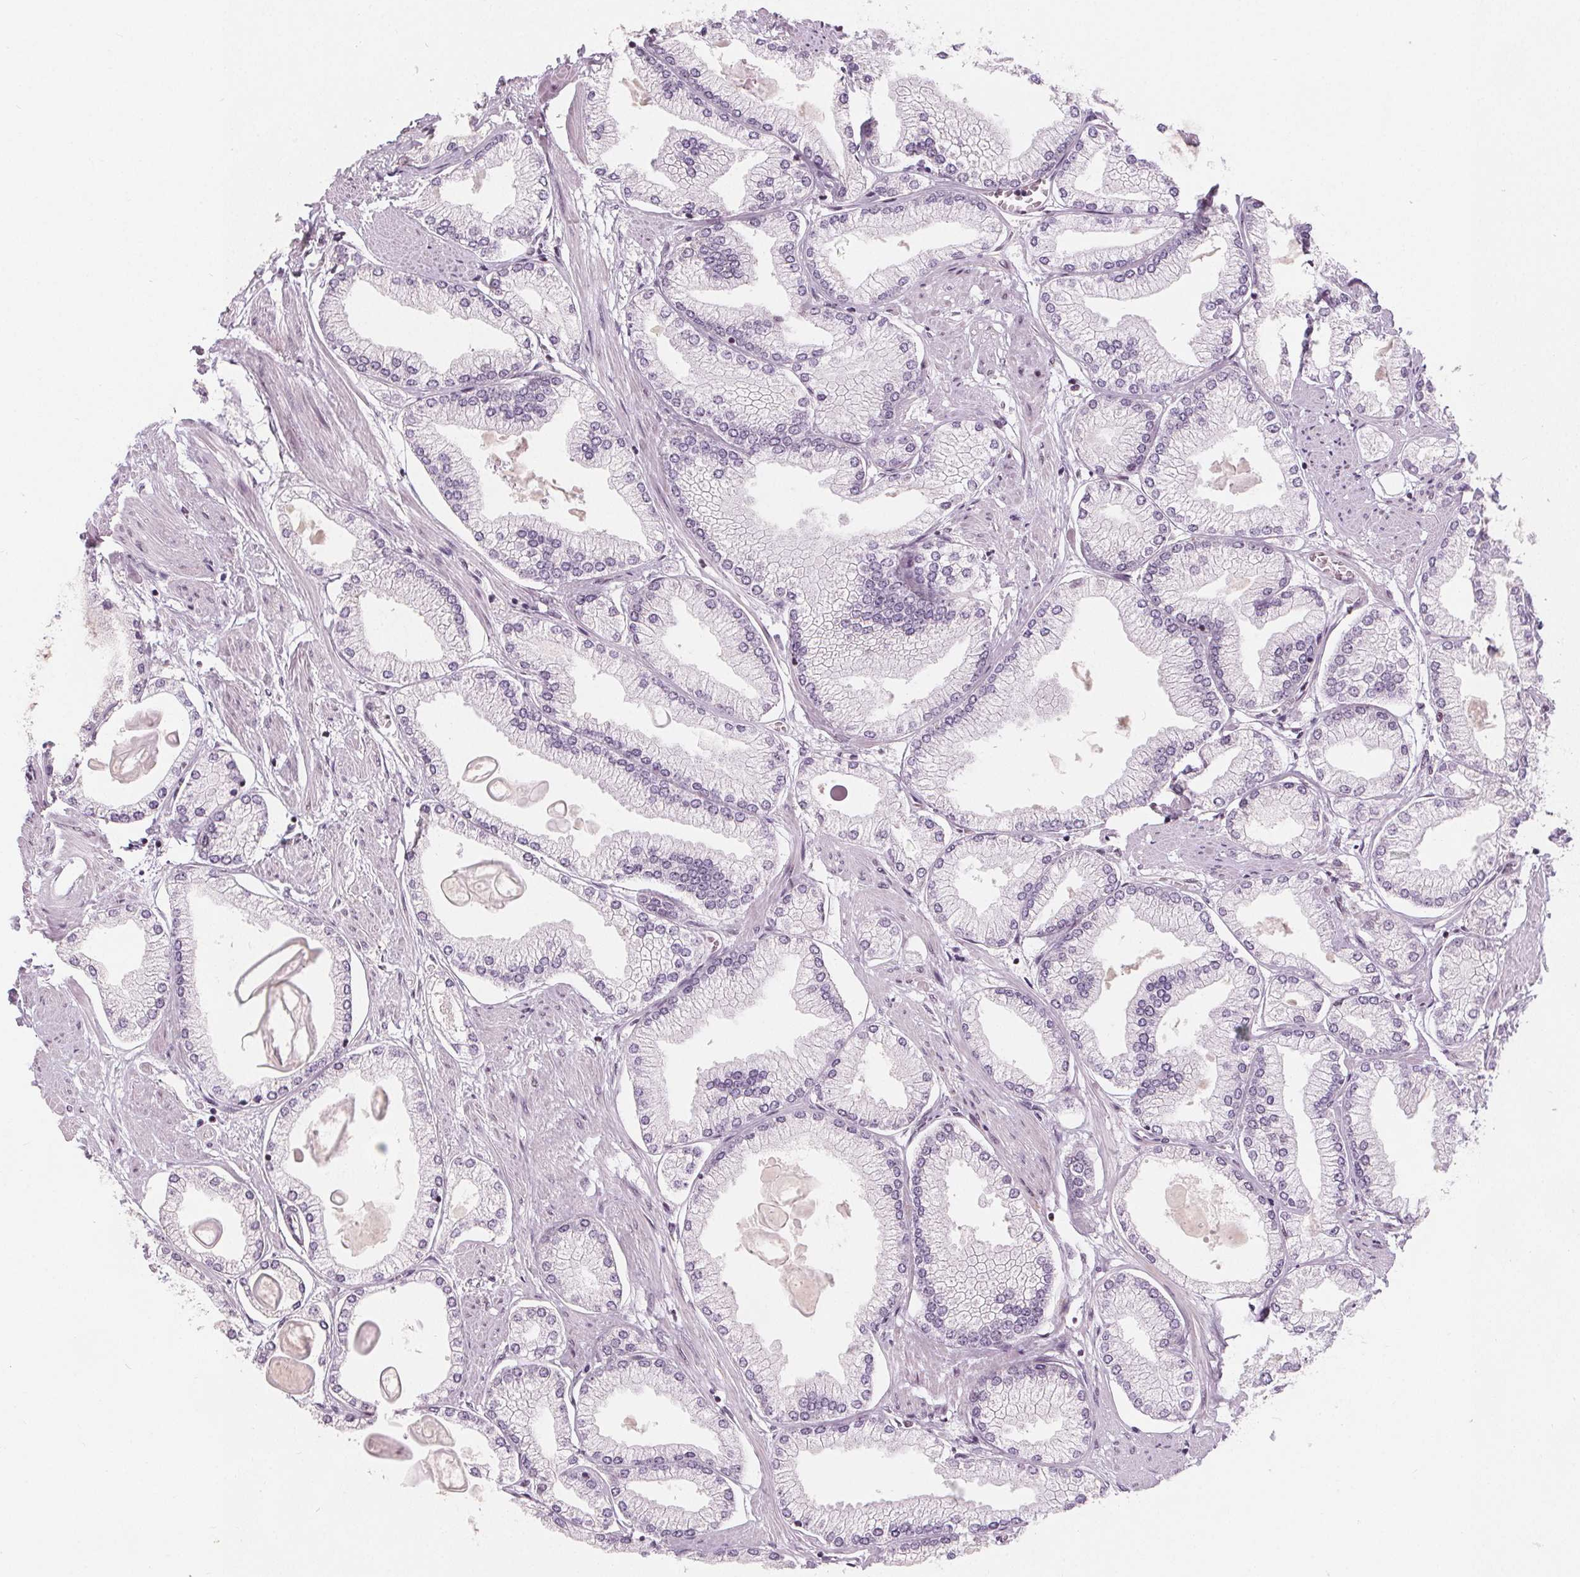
{"staining": {"intensity": "negative", "quantity": "none", "location": "none"}, "tissue": "prostate cancer", "cell_type": "Tumor cells", "image_type": "cancer", "snomed": [{"axis": "morphology", "description": "Adenocarcinoma, High grade"}, {"axis": "topography", "description": "Prostate"}], "caption": "Immunohistochemical staining of human prostate cancer (high-grade adenocarcinoma) exhibits no significant expression in tumor cells.", "gene": "DPM2", "patient": {"sex": "male", "age": 68}}